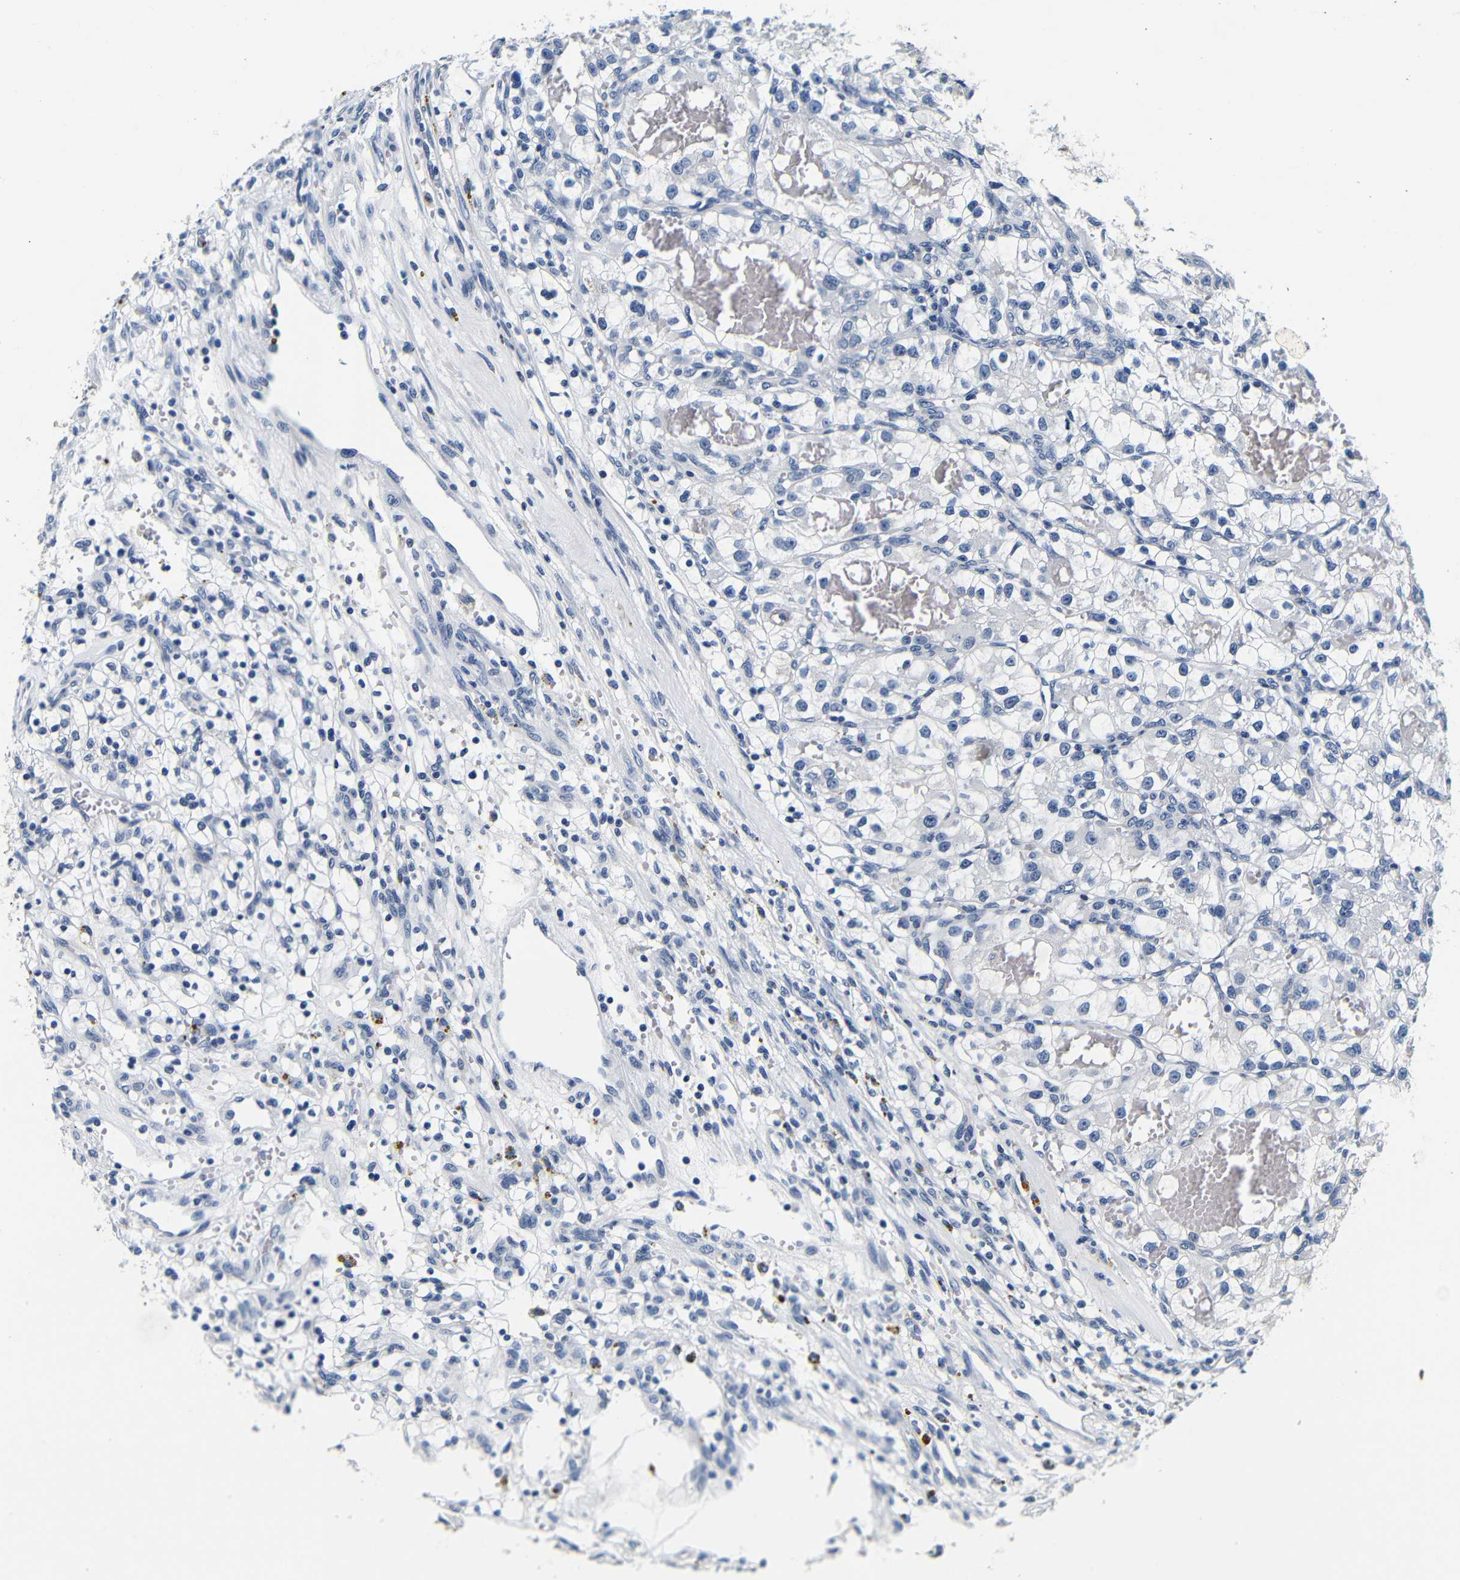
{"staining": {"intensity": "negative", "quantity": "none", "location": "none"}, "tissue": "renal cancer", "cell_type": "Tumor cells", "image_type": "cancer", "snomed": [{"axis": "morphology", "description": "Adenocarcinoma, NOS"}, {"axis": "topography", "description": "Kidney"}], "caption": "High power microscopy photomicrograph of an immunohistochemistry image of renal cancer, revealing no significant positivity in tumor cells.", "gene": "GP1BA", "patient": {"sex": "female", "age": 57}}